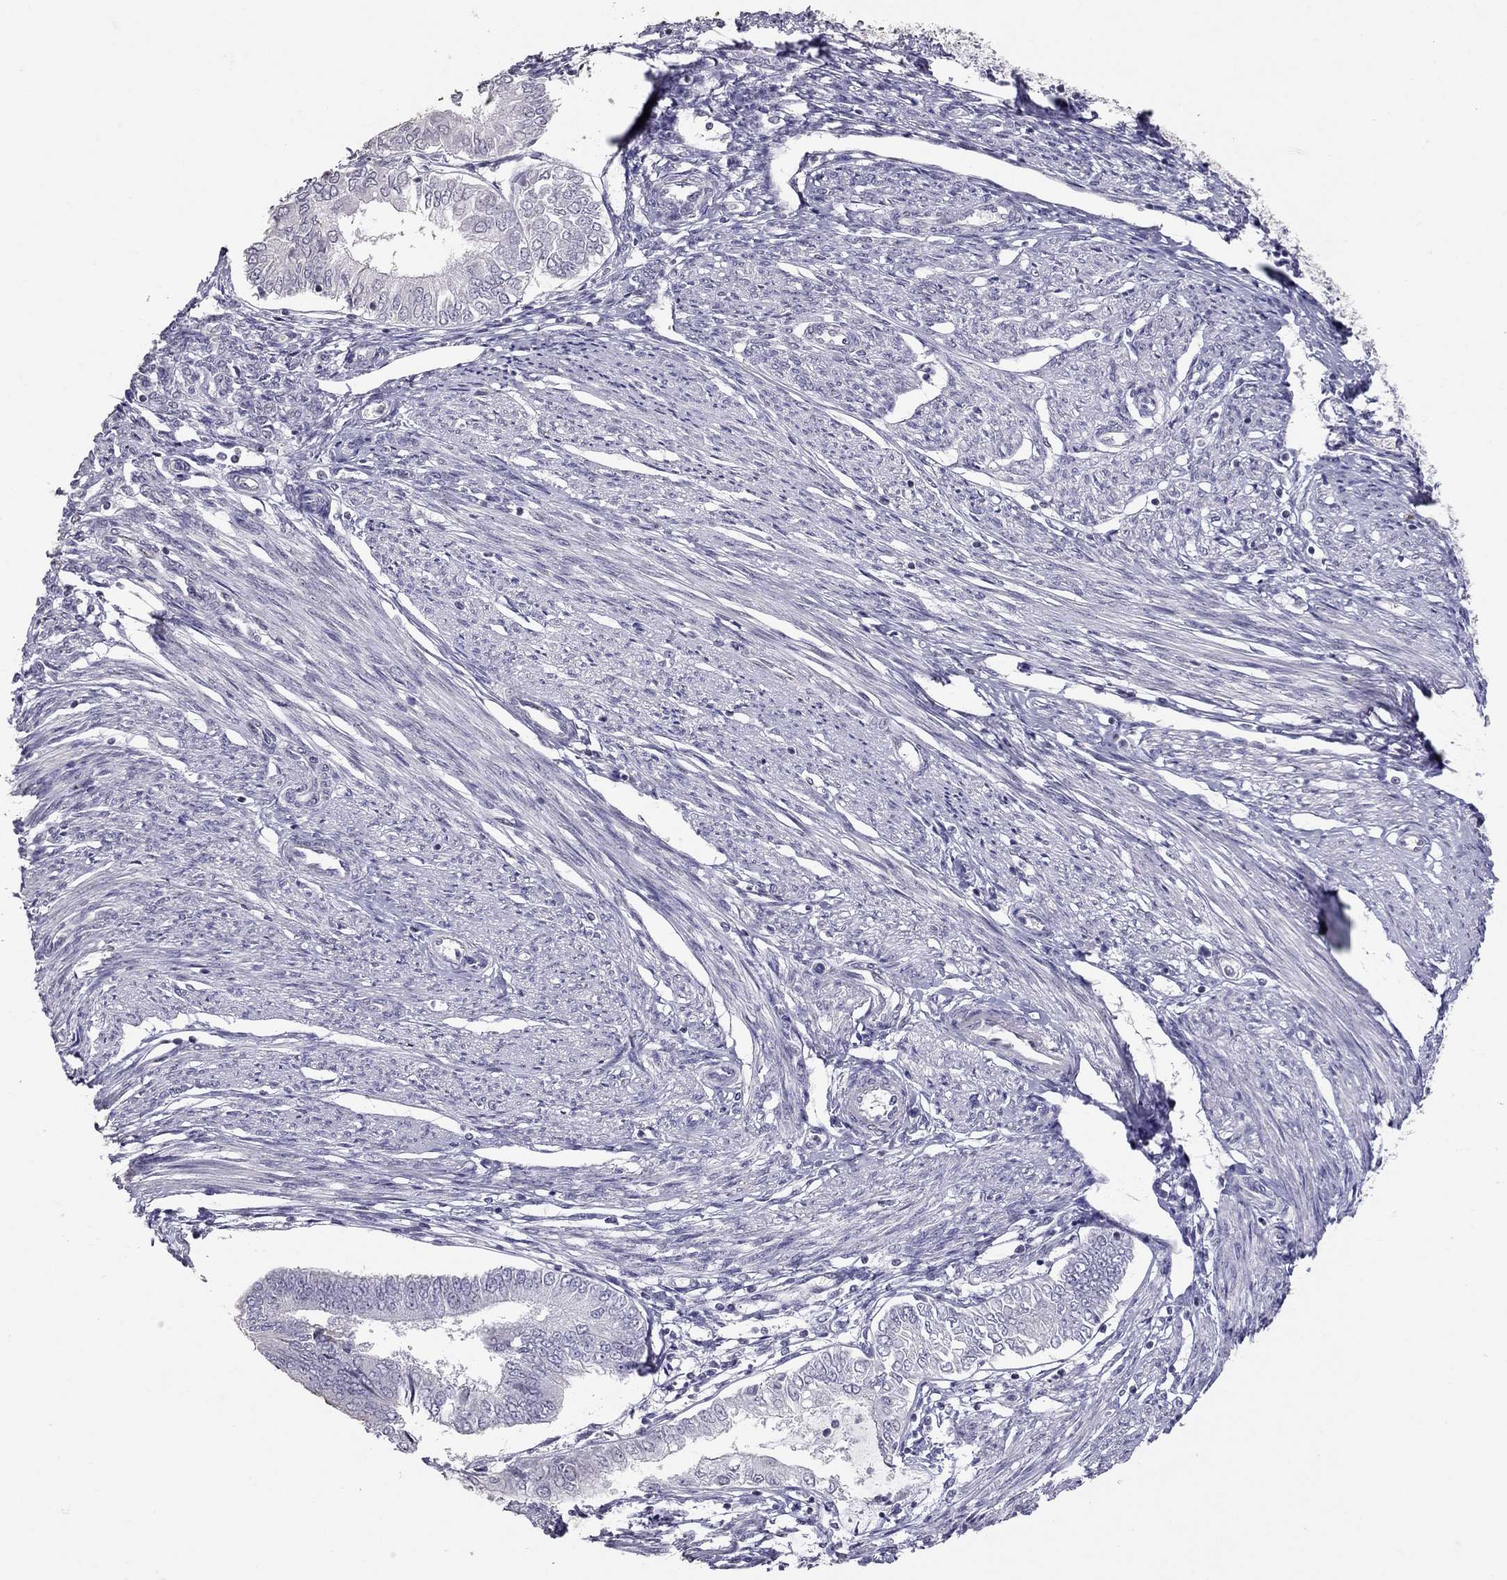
{"staining": {"intensity": "negative", "quantity": "none", "location": "none"}, "tissue": "endometrial cancer", "cell_type": "Tumor cells", "image_type": "cancer", "snomed": [{"axis": "morphology", "description": "Adenocarcinoma, NOS"}, {"axis": "topography", "description": "Endometrium"}], "caption": "The image exhibits no staining of tumor cells in adenocarcinoma (endometrial). (DAB (3,3'-diaminobenzidine) immunohistochemistry with hematoxylin counter stain).", "gene": "TSHB", "patient": {"sex": "female", "age": 68}}